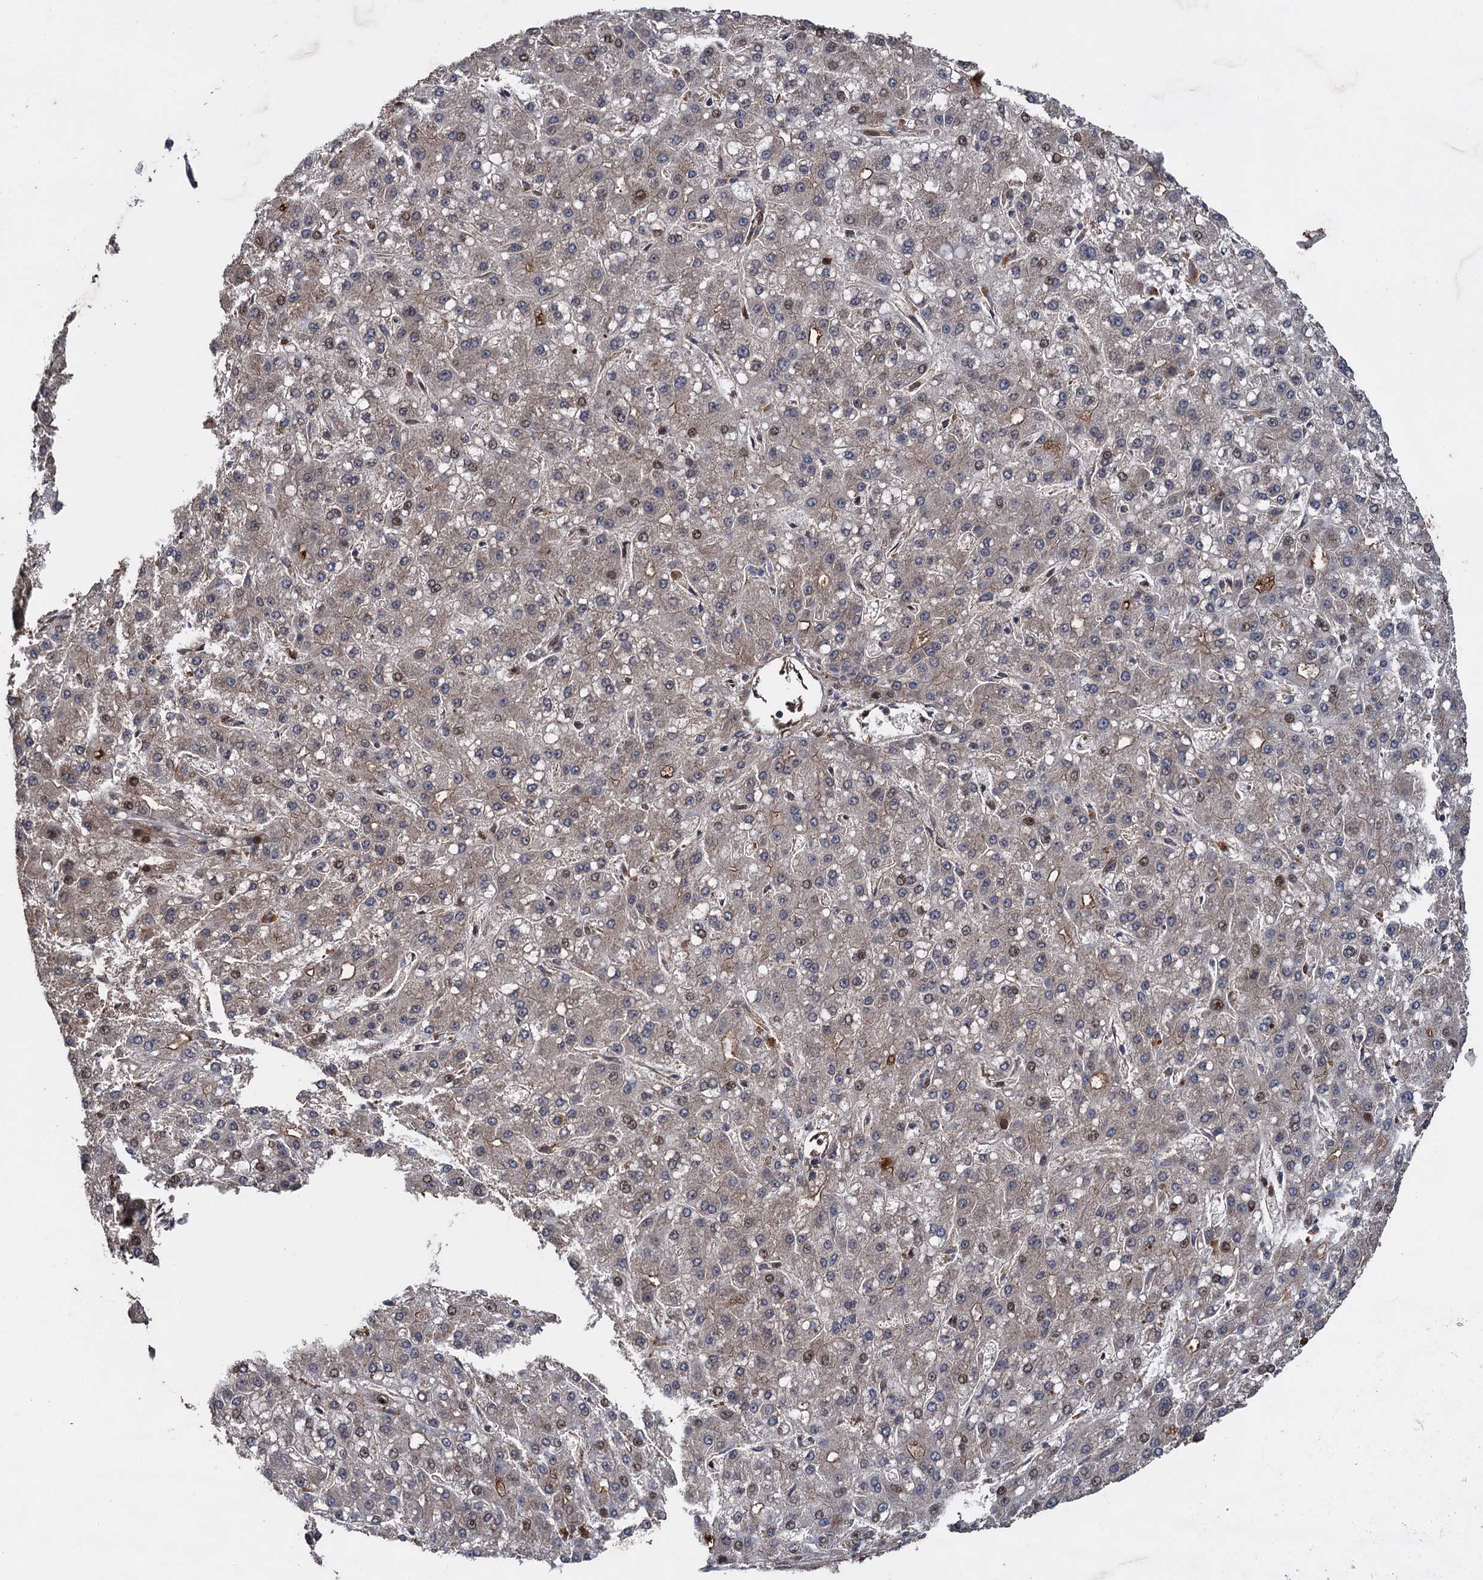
{"staining": {"intensity": "weak", "quantity": "<25%", "location": "cytoplasmic/membranous"}, "tissue": "liver cancer", "cell_type": "Tumor cells", "image_type": "cancer", "snomed": [{"axis": "morphology", "description": "Carcinoma, Hepatocellular, NOS"}, {"axis": "topography", "description": "Liver"}], "caption": "Liver cancer was stained to show a protein in brown. There is no significant staining in tumor cells. The staining was performed using DAB (3,3'-diaminobenzidine) to visualize the protein expression in brown, while the nuclei were stained in blue with hematoxylin (Magnification: 20x).", "gene": "RHOBTB1", "patient": {"sex": "male", "age": 67}}